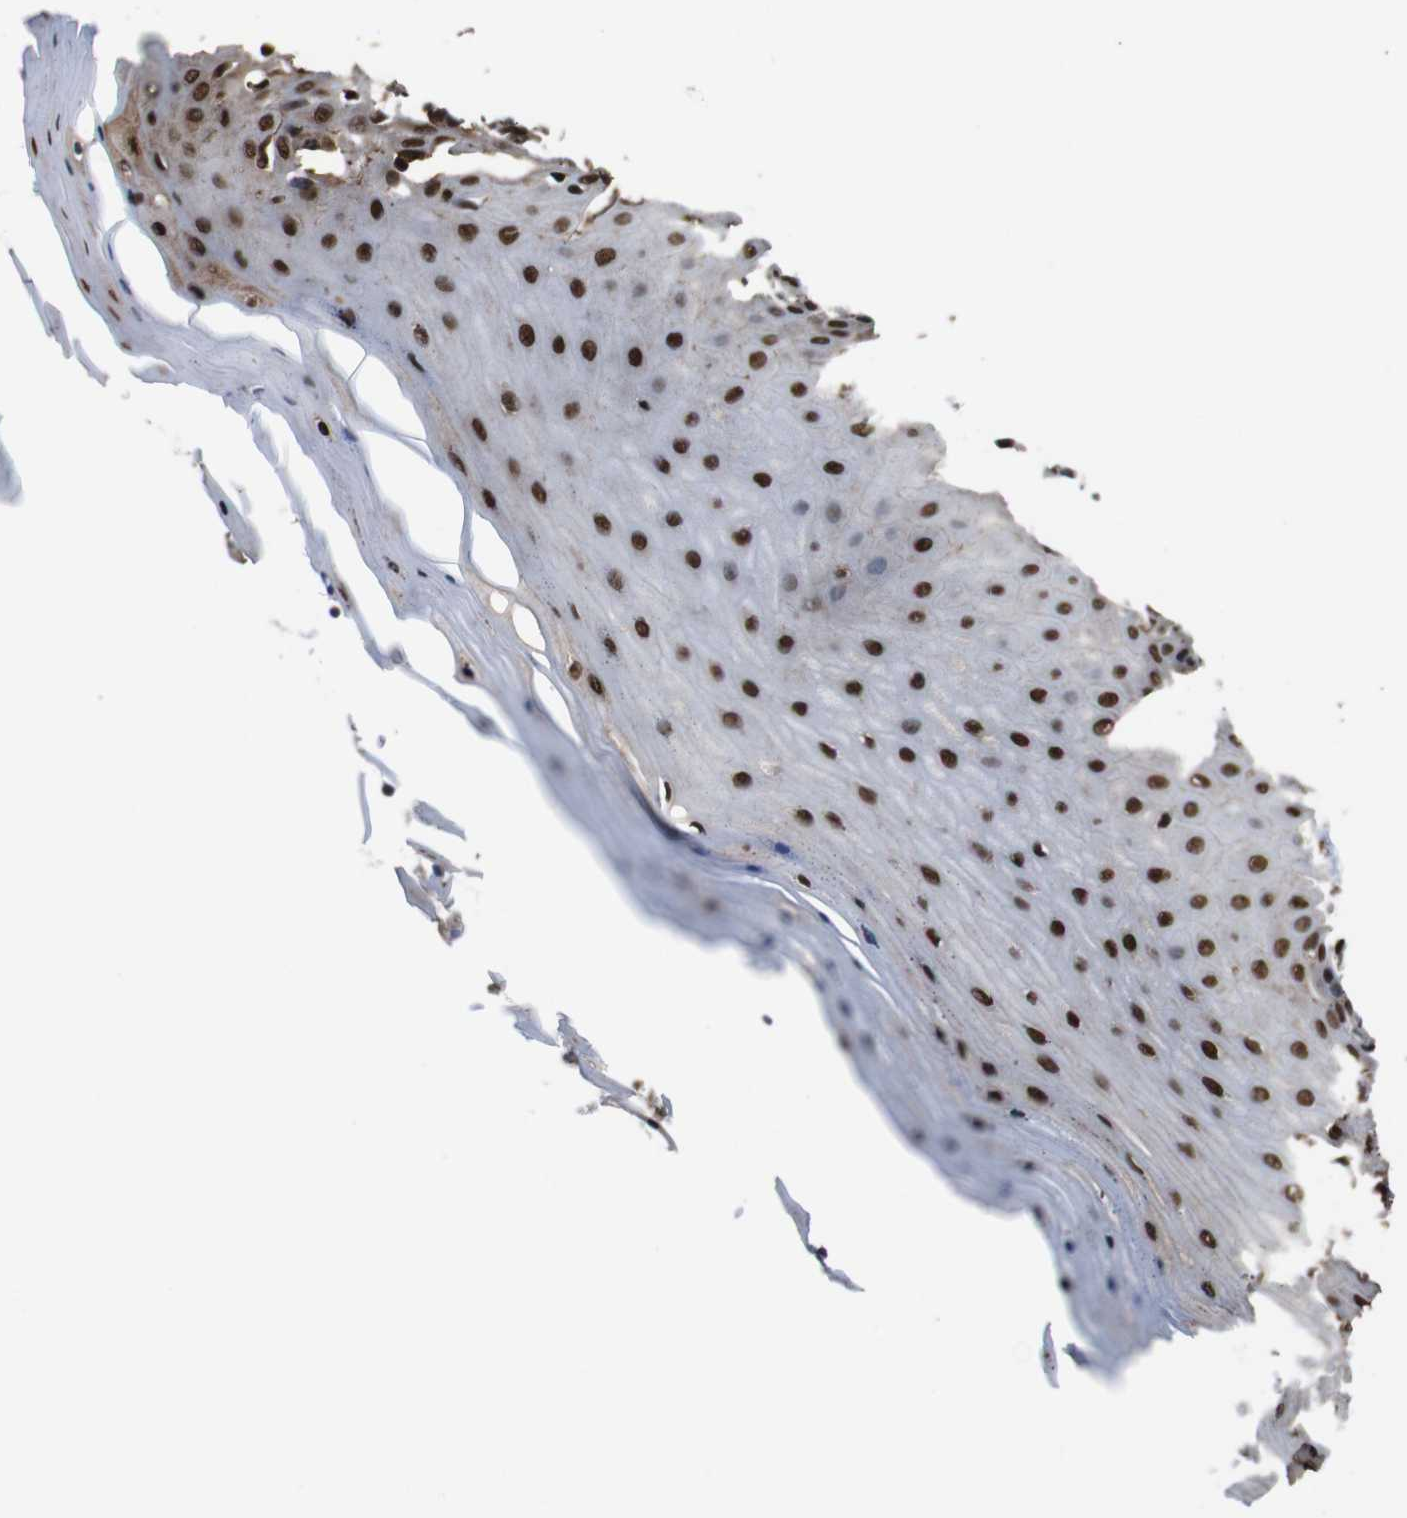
{"staining": {"intensity": "strong", "quantity": ">75%", "location": "cytoplasmic/membranous,nuclear"}, "tissue": "cervix", "cell_type": "Squamous epithelial cells", "image_type": "normal", "snomed": [{"axis": "morphology", "description": "Normal tissue, NOS"}, {"axis": "topography", "description": "Cervix"}], "caption": "A photomicrograph of human cervix stained for a protein demonstrates strong cytoplasmic/membranous,nuclear brown staining in squamous epithelial cells. Nuclei are stained in blue.", "gene": "VCP", "patient": {"sex": "female", "age": 55}}